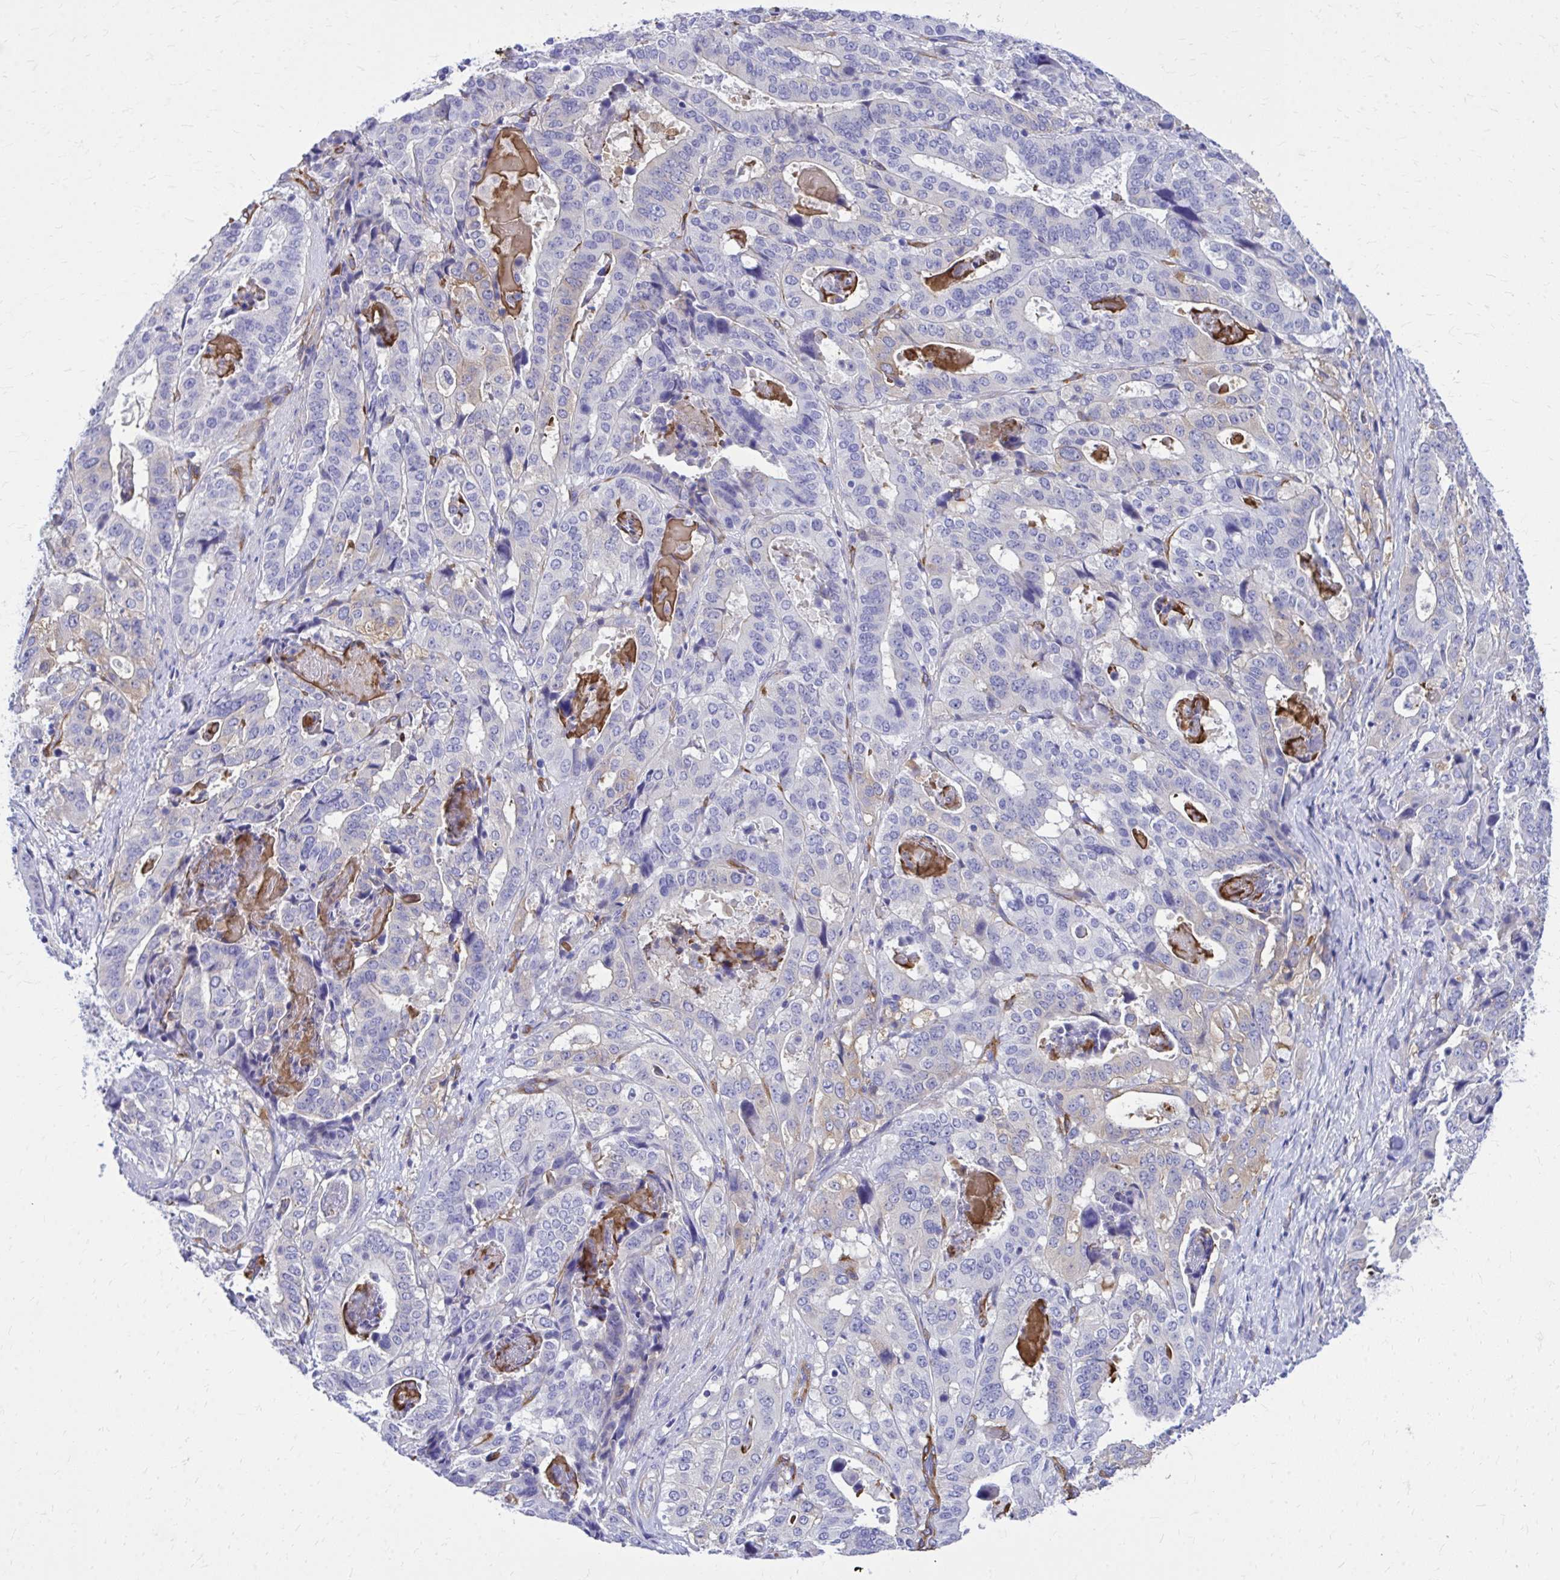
{"staining": {"intensity": "negative", "quantity": "none", "location": "none"}, "tissue": "stomach cancer", "cell_type": "Tumor cells", "image_type": "cancer", "snomed": [{"axis": "morphology", "description": "Adenocarcinoma, NOS"}, {"axis": "topography", "description": "Stomach"}], "caption": "Tumor cells are negative for brown protein staining in stomach cancer (adenocarcinoma).", "gene": "EPB41L1", "patient": {"sex": "male", "age": 48}}